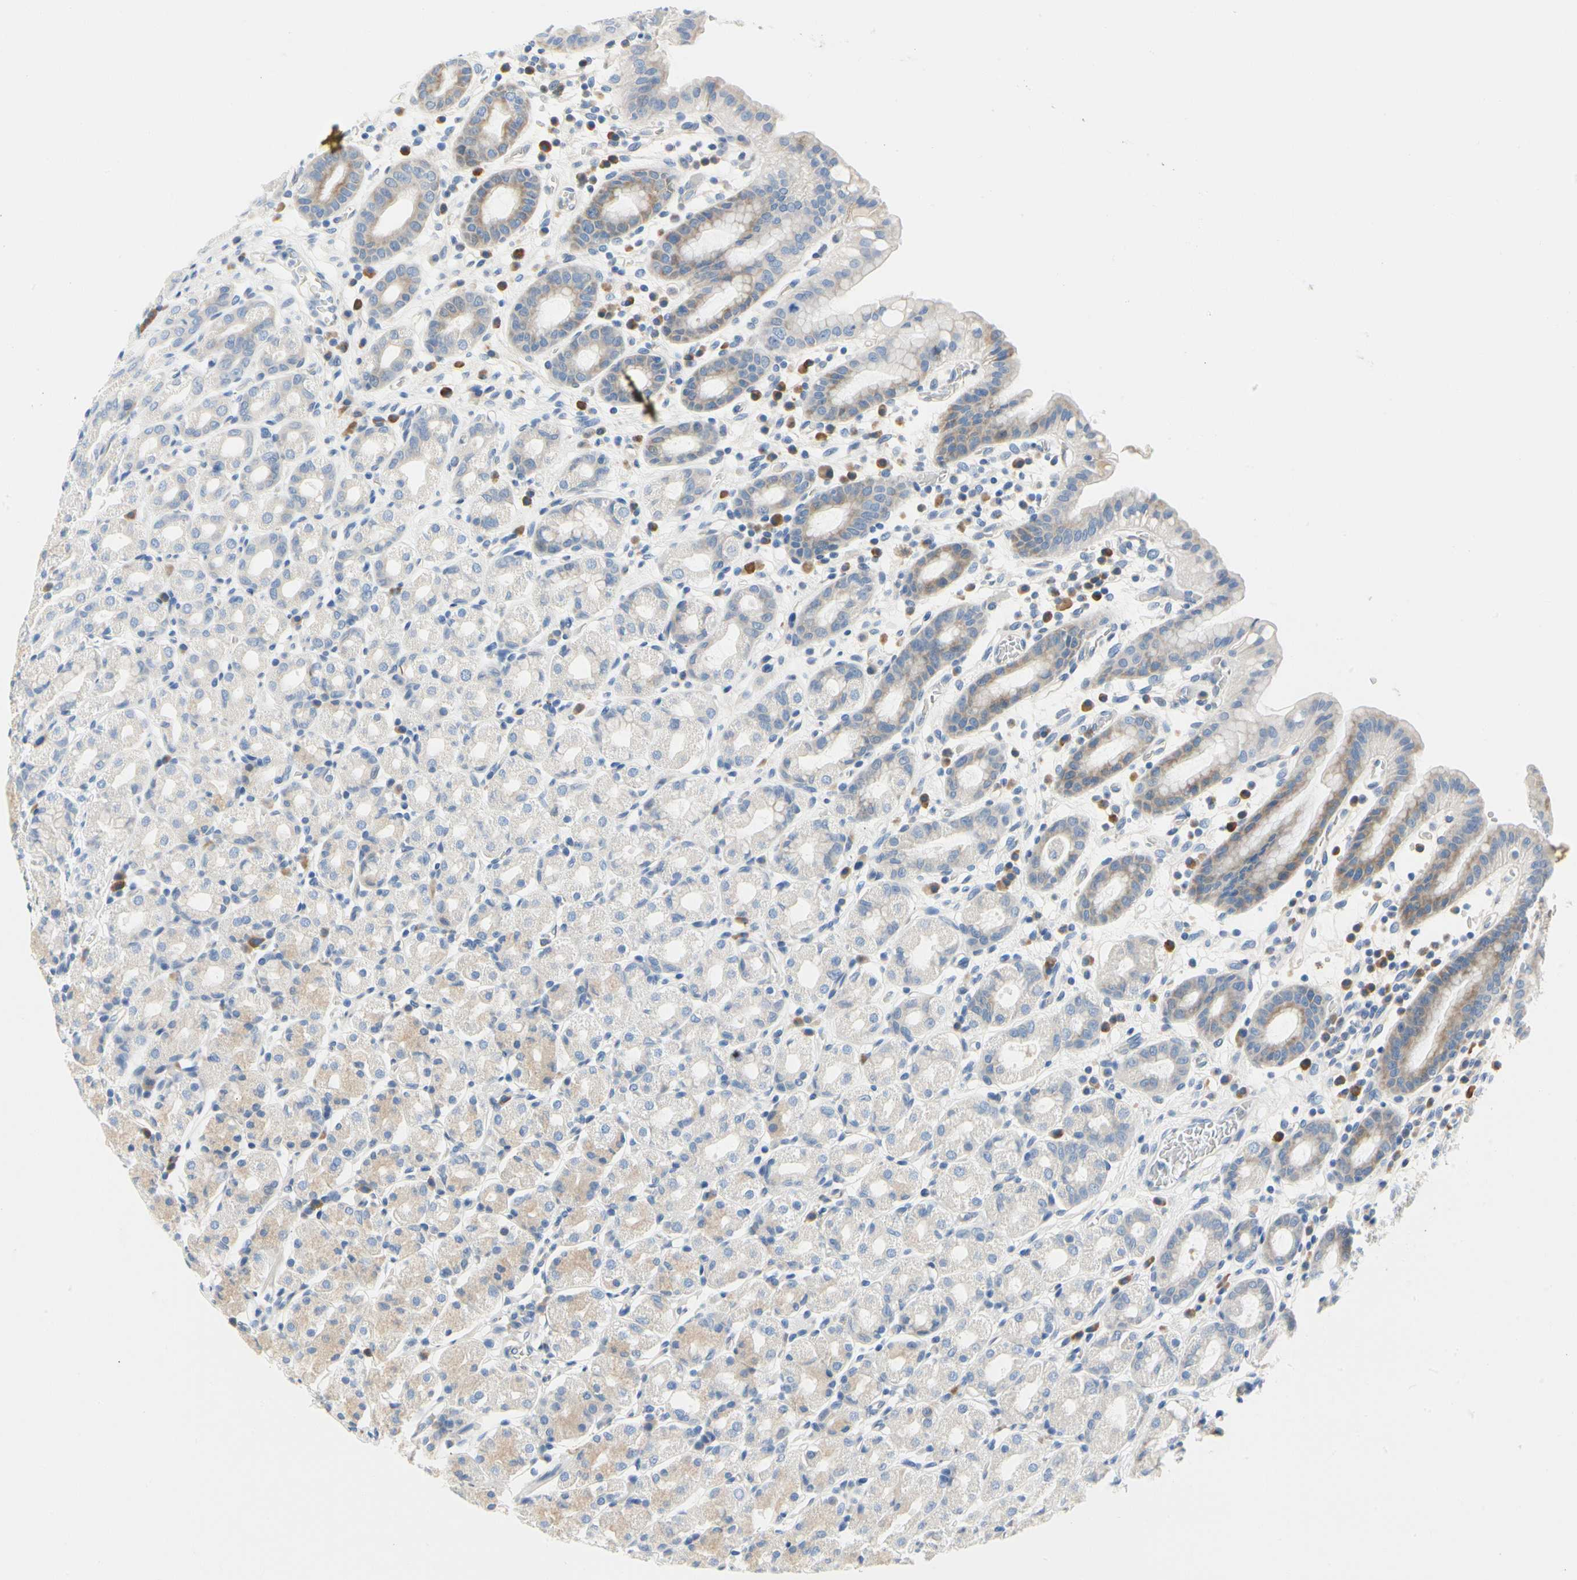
{"staining": {"intensity": "weak", "quantity": "<25%", "location": "cytoplasmic/membranous"}, "tissue": "stomach", "cell_type": "Glandular cells", "image_type": "normal", "snomed": [{"axis": "morphology", "description": "Normal tissue, NOS"}, {"axis": "topography", "description": "Stomach, upper"}], "caption": "DAB (3,3'-diaminobenzidine) immunohistochemical staining of normal stomach demonstrates no significant expression in glandular cells. (DAB immunohistochemistry (IHC) with hematoxylin counter stain).", "gene": "STXBP1", "patient": {"sex": "male", "age": 68}}